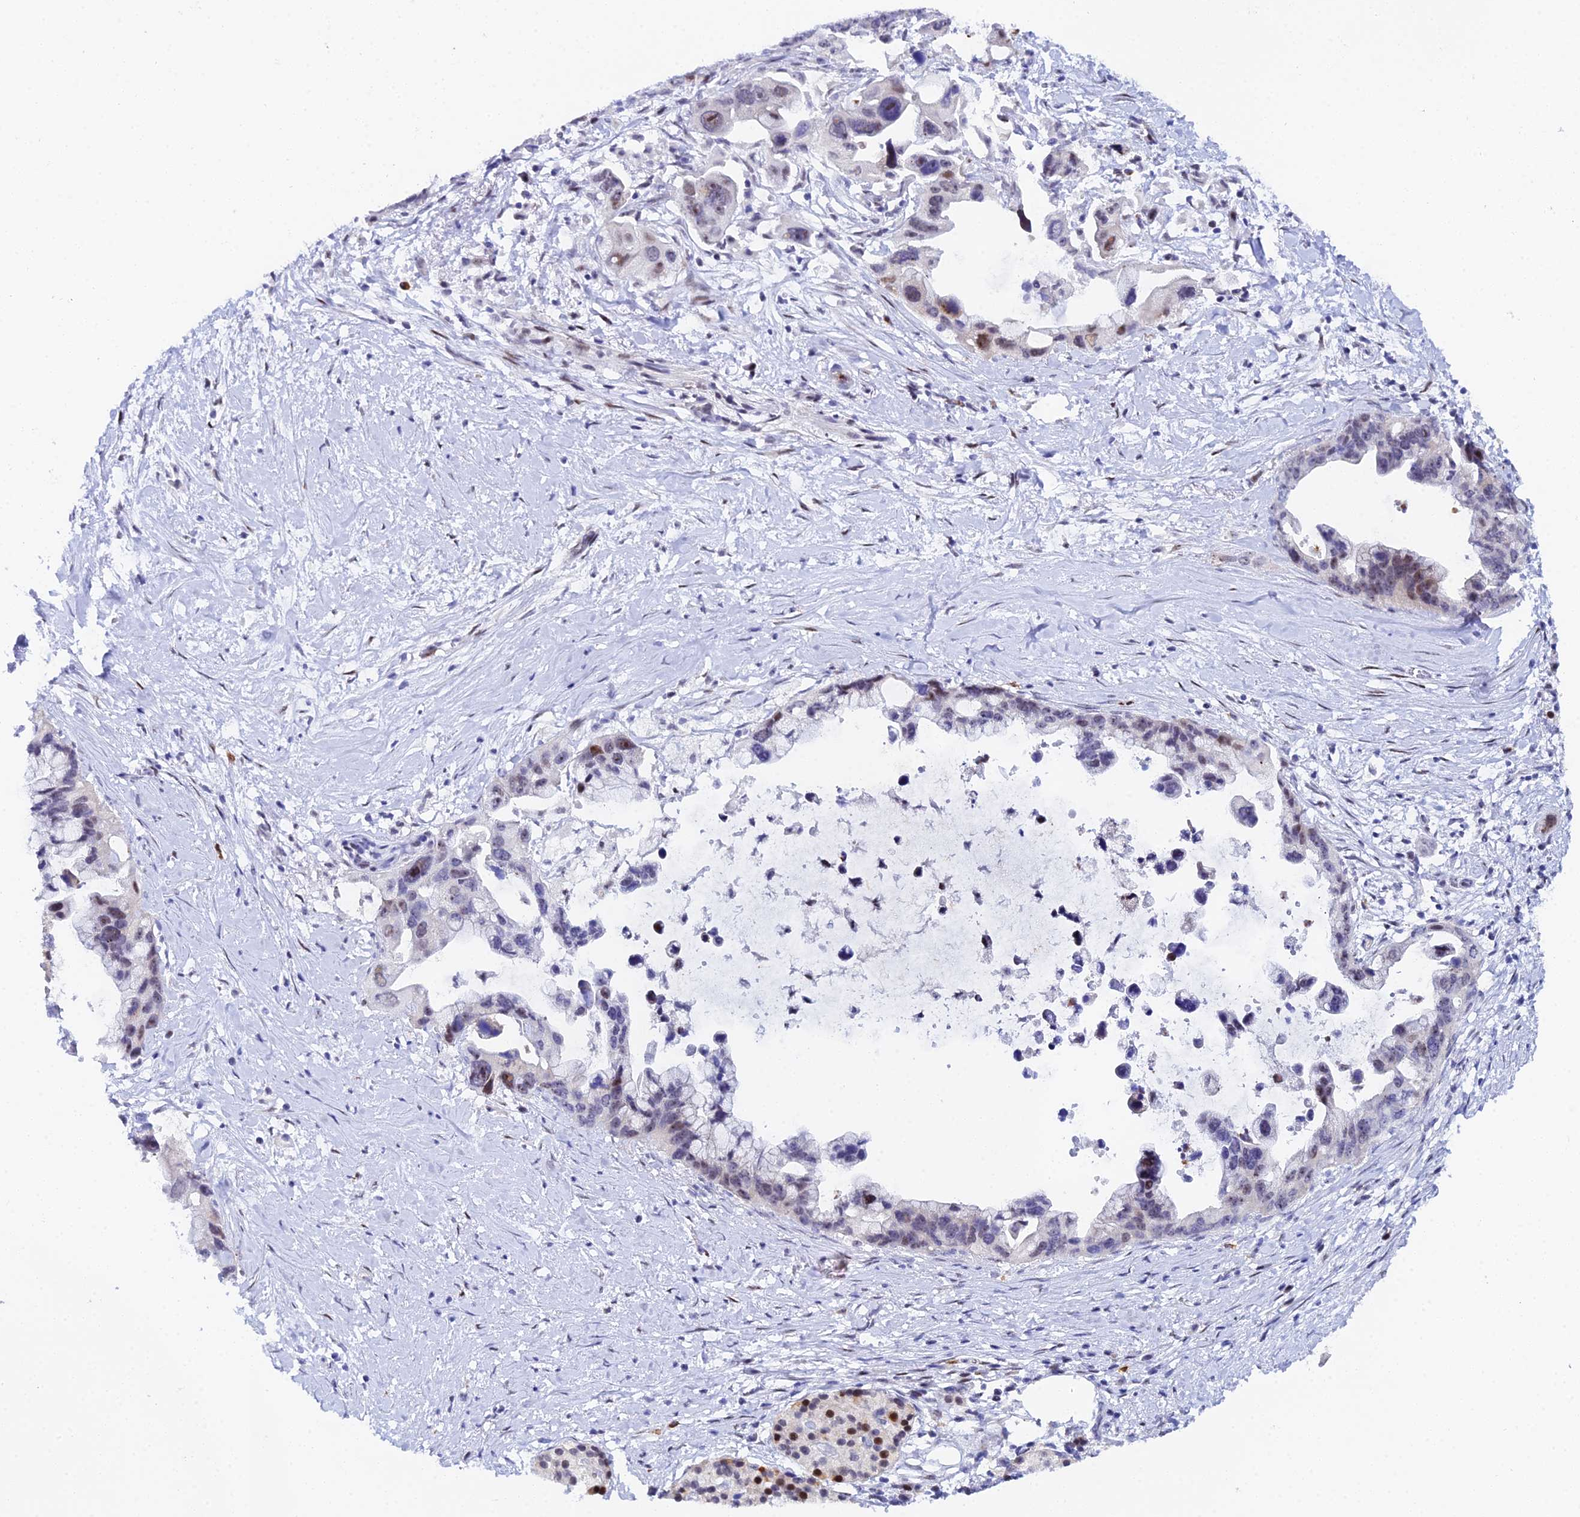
{"staining": {"intensity": "moderate", "quantity": "<25%", "location": "nuclear"}, "tissue": "pancreatic cancer", "cell_type": "Tumor cells", "image_type": "cancer", "snomed": [{"axis": "morphology", "description": "Adenocarcinoma, NOS"}, {"axis": "topography", "description": "Pancreas"}], "caption": "Moderate nuclear staining is seen in approximately <25% of tumor cells in adenocarcinoma (pancreatic).", "gene": "TIFA", "patient": {"sex": "female", "age": 83}}